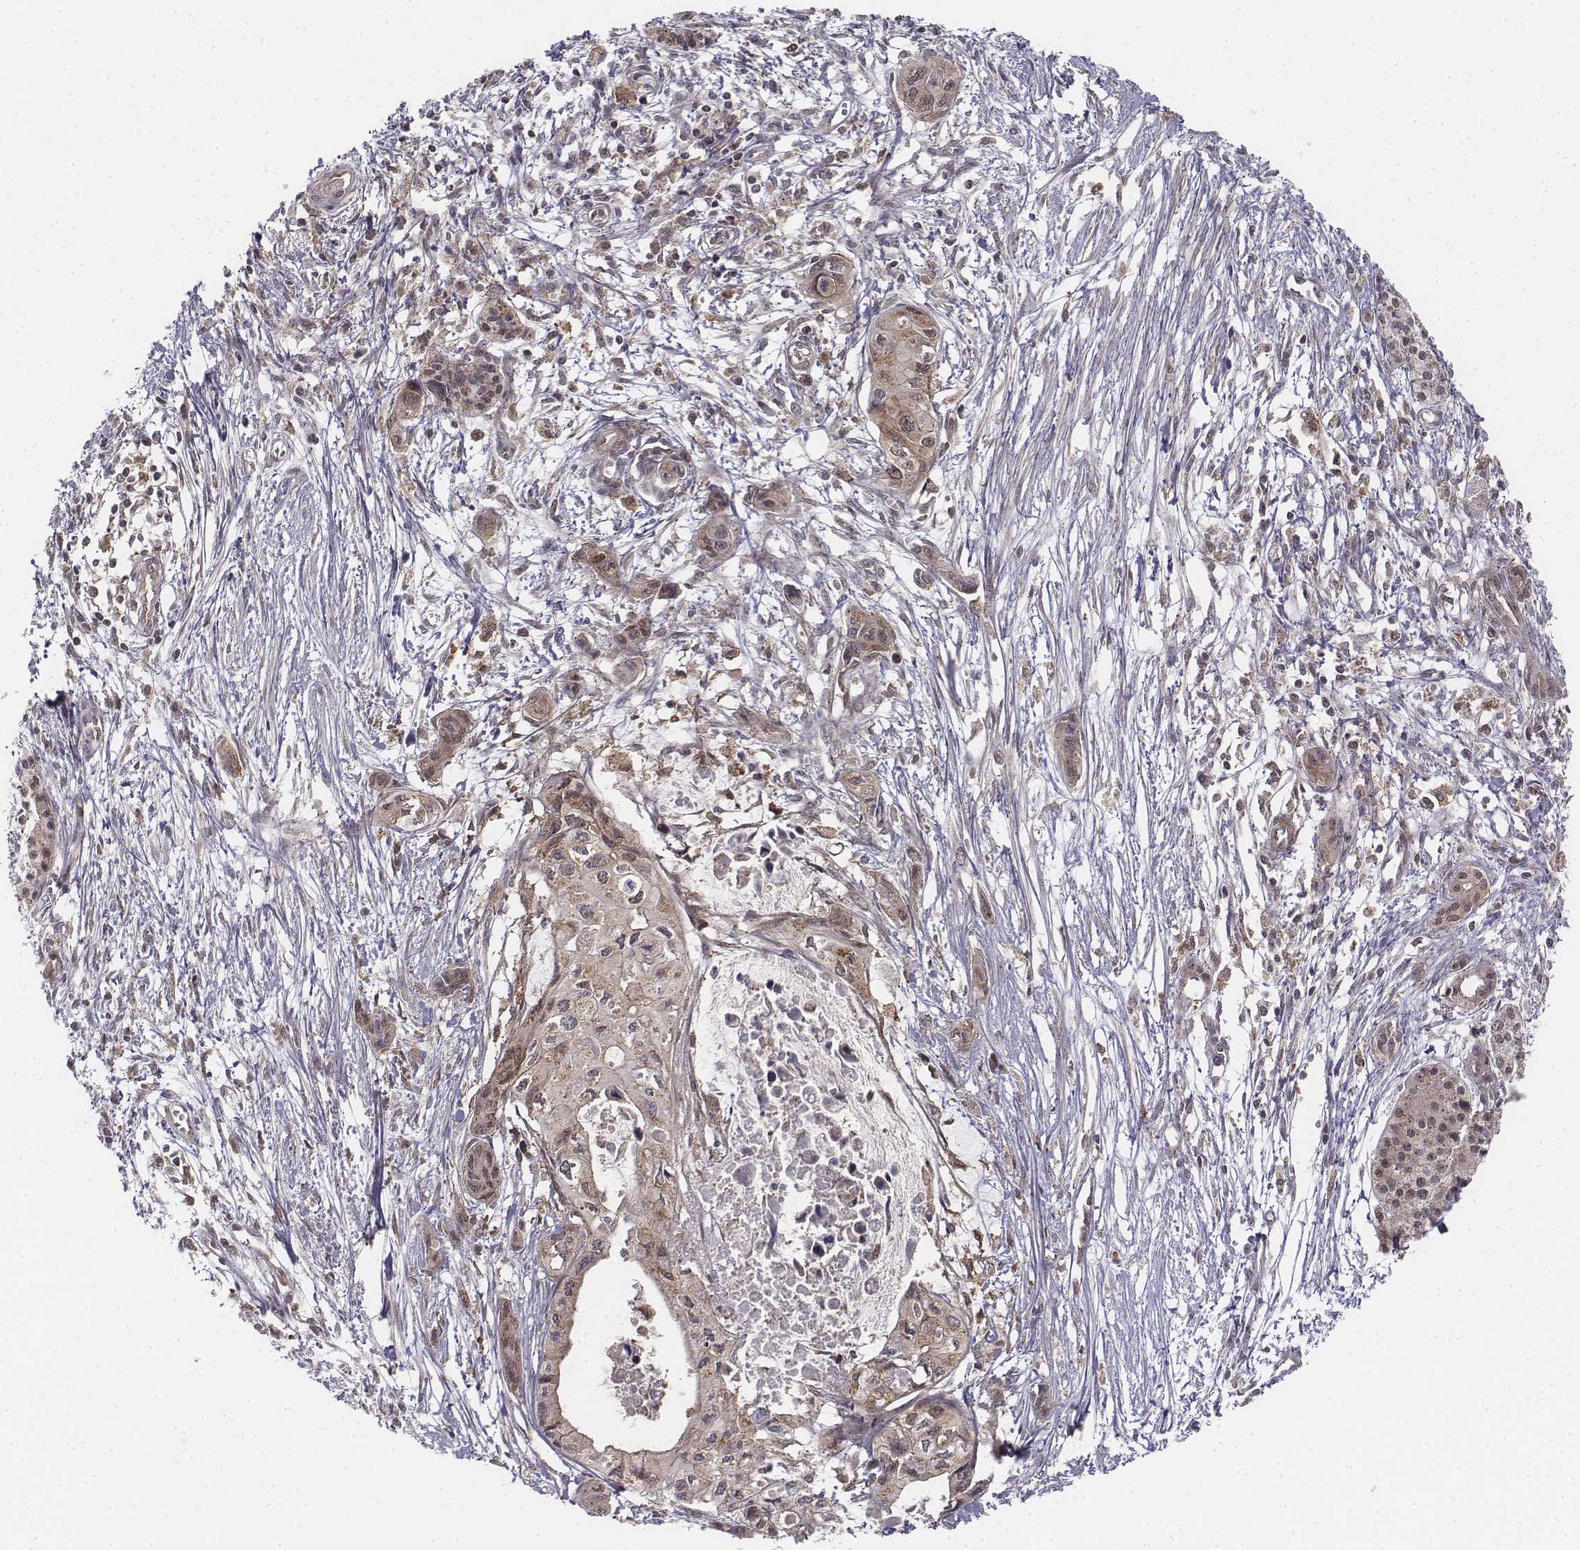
{"staining": {"intensity": "weak", "quantity": "25%-75%", "location": "cytoplasmic/membranous"}, "tissue": "pancreatic cancer", "cell_type": "Tumor cells", "image_type": "cancer", "snomed": [{"axis": "morphology", "description": "Adenocarcinoma, NOS"}, {"axis": "topography", "description": "Pancreas"}], "caption": "Pancreatic cancer (adenocarcinoma) stained with DAB (3,3'-diaminobenzidine) immunohistochemistry reveals low levels of weak cytoplasmic/membranous positivity in about 25%-75% of tumor cells. The staining is performed using DAB (3,3'-diaminobenzidine) brown chromogen to label protein expression. The nuclei are counter-stained blue using hematoxylin.", "gene": "ZFYVE19", "patient": {"sex": "female", "age": 76}}